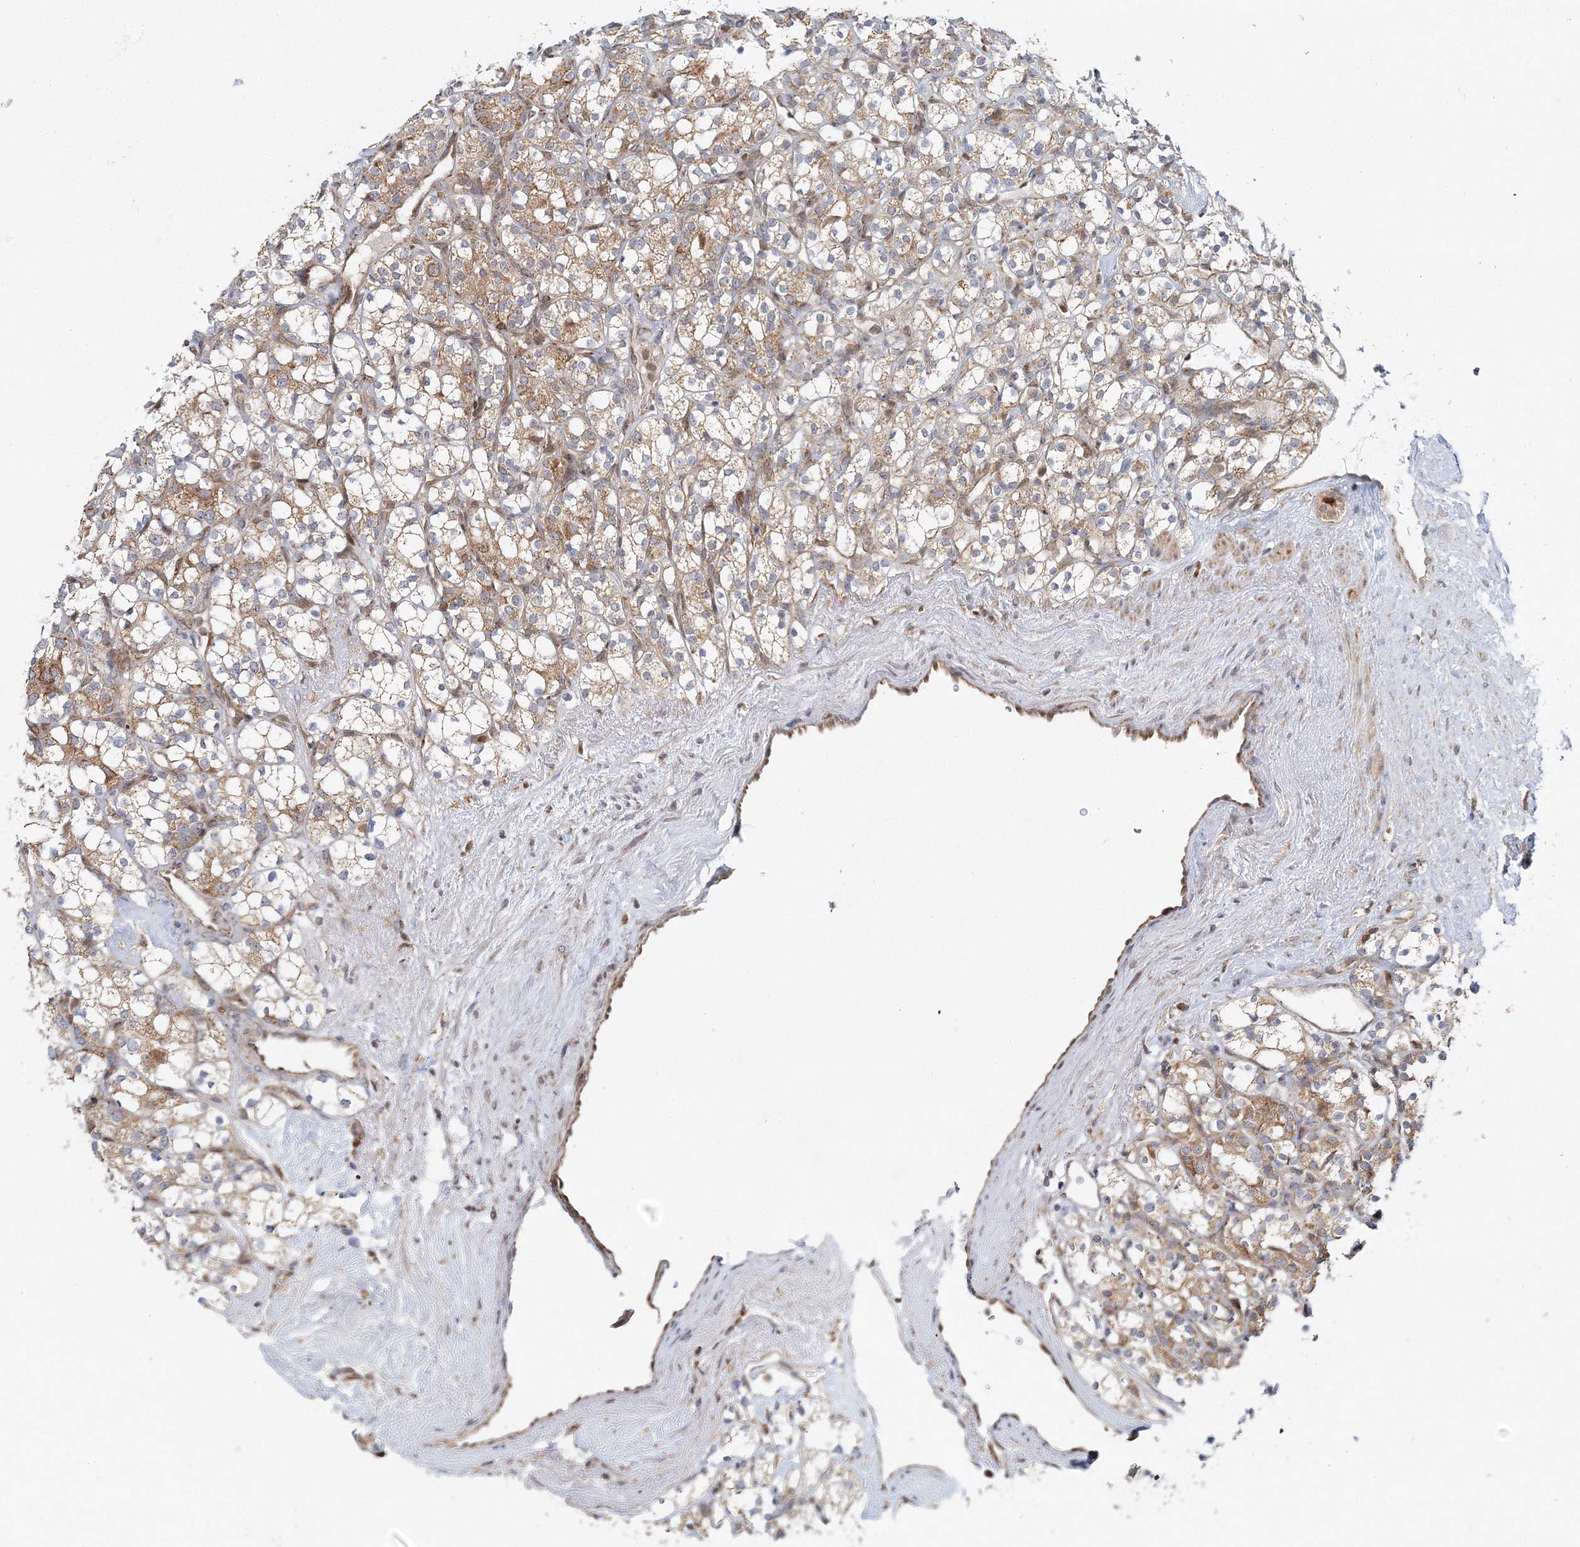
{"staining": {"intensity": "weak", "quantity": ">75%", "location": "cytoplasmic/membranous"}, "tissue": "renal cancer", "cell_type": "Tumor cells", "image_type": "cancer", "snomed": [{"axis": "morphology", "description": "Adenocarcinoma, NOS"}, {"axis": "topography", "description": "Kidney"}], "caption": "A high-resolution image shows immunohistochemistry staining of renal cancer (adenocarcinoma), which demonstrates weak cytoplasmic/membranous staining in about >75% of tumor cells.", "gene": "RAB11FIP2", "patient": {"sex": "male", "age": 77}}